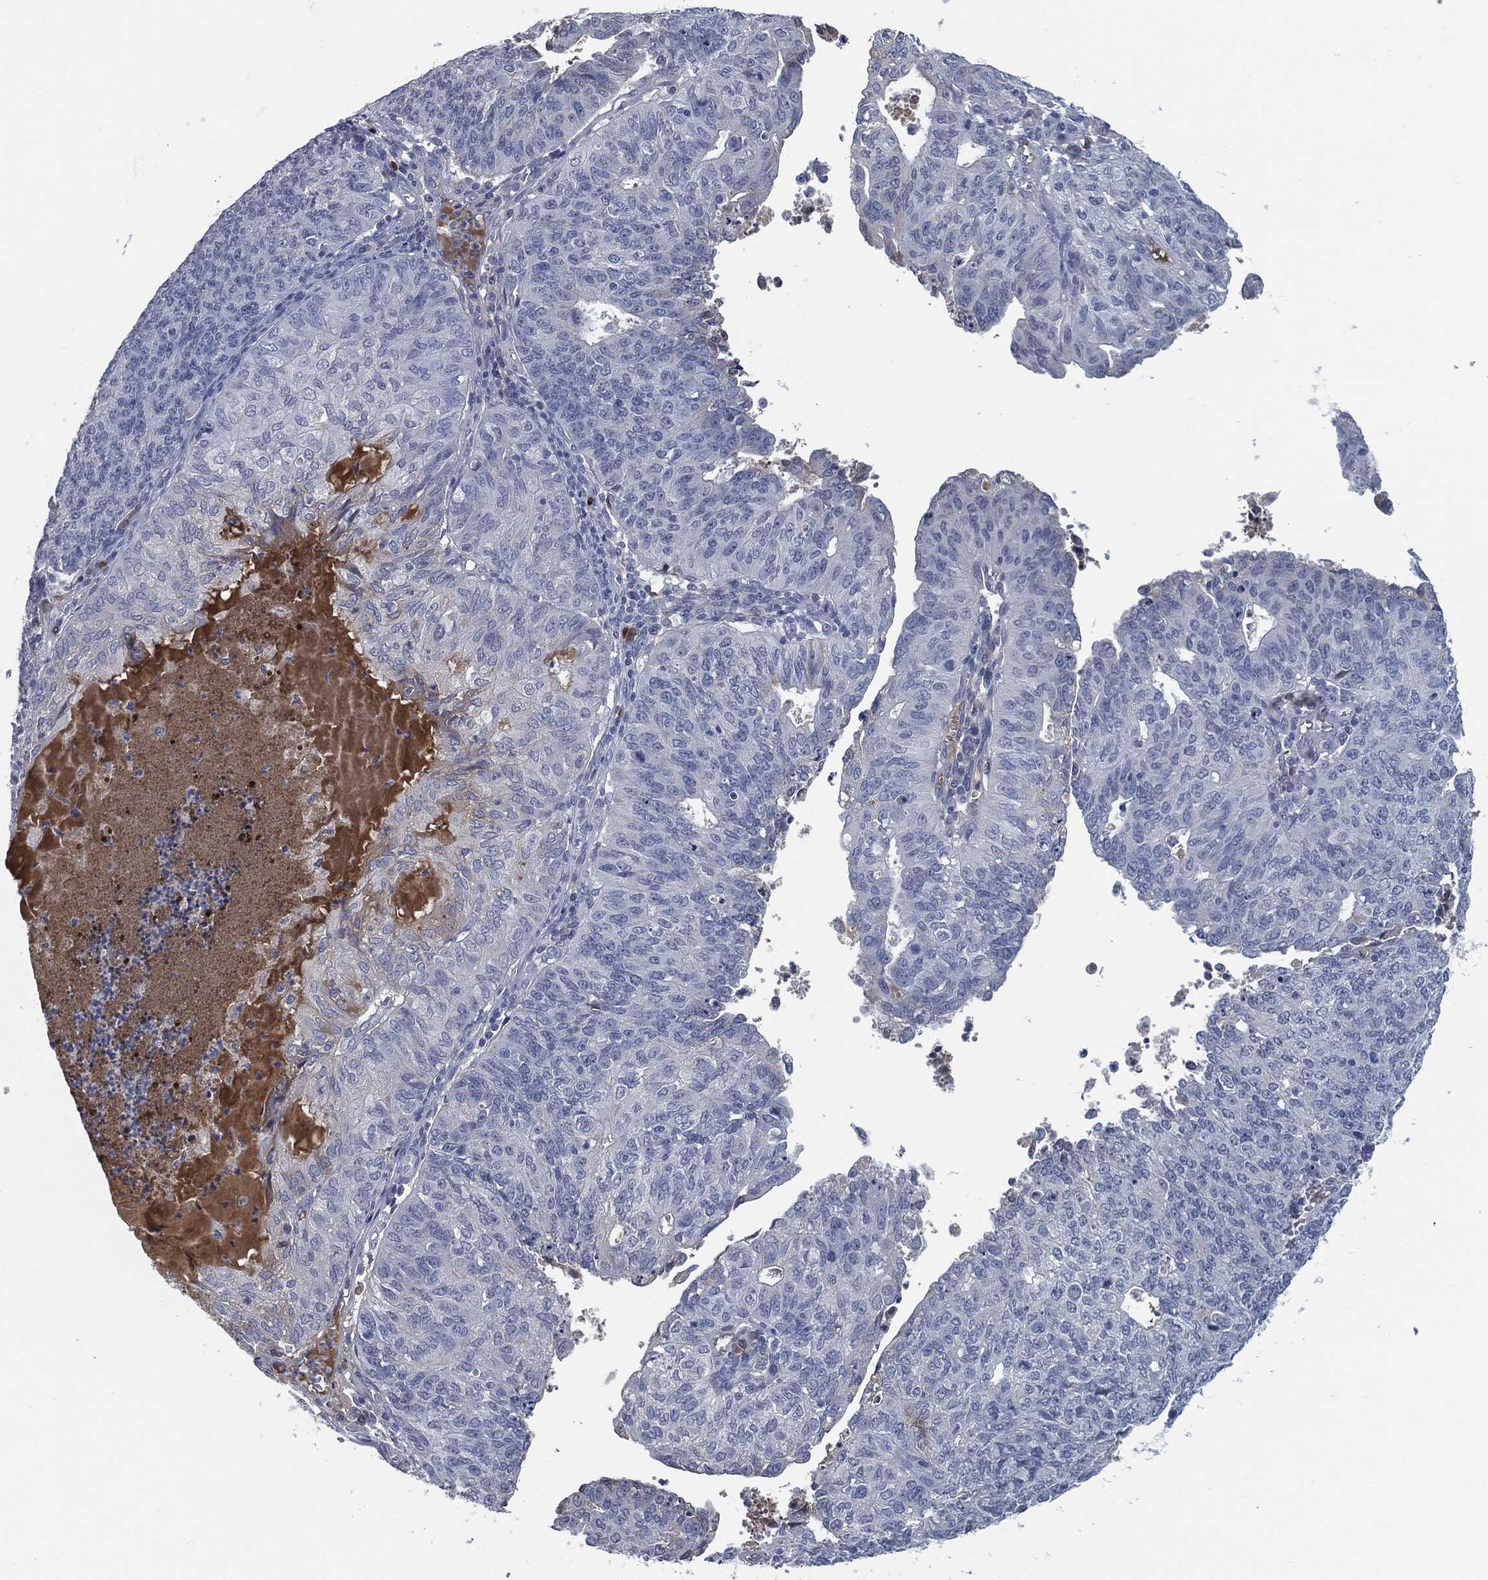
{"staining": {"intensity": "moderate", "quantity": "<25%", "location": "cytoplasmic/membranous"}, "tissue": "endometrial cancer", "cell_type": "Tumor cells", "image_type": "cancer", "snomed": [{"axis": "morphology", "description": "Adenocarcinoma, NOS"}, {"axis": "topography", "description": "Endometrium"}], "caption": "Protein expression analysis of endometrial cancer reveals moderate cytoplasmic/membranous expression in approximately <25% of tumor cells.", "gene": "MST1", "patient": {"sex": "female", "age": 82}}